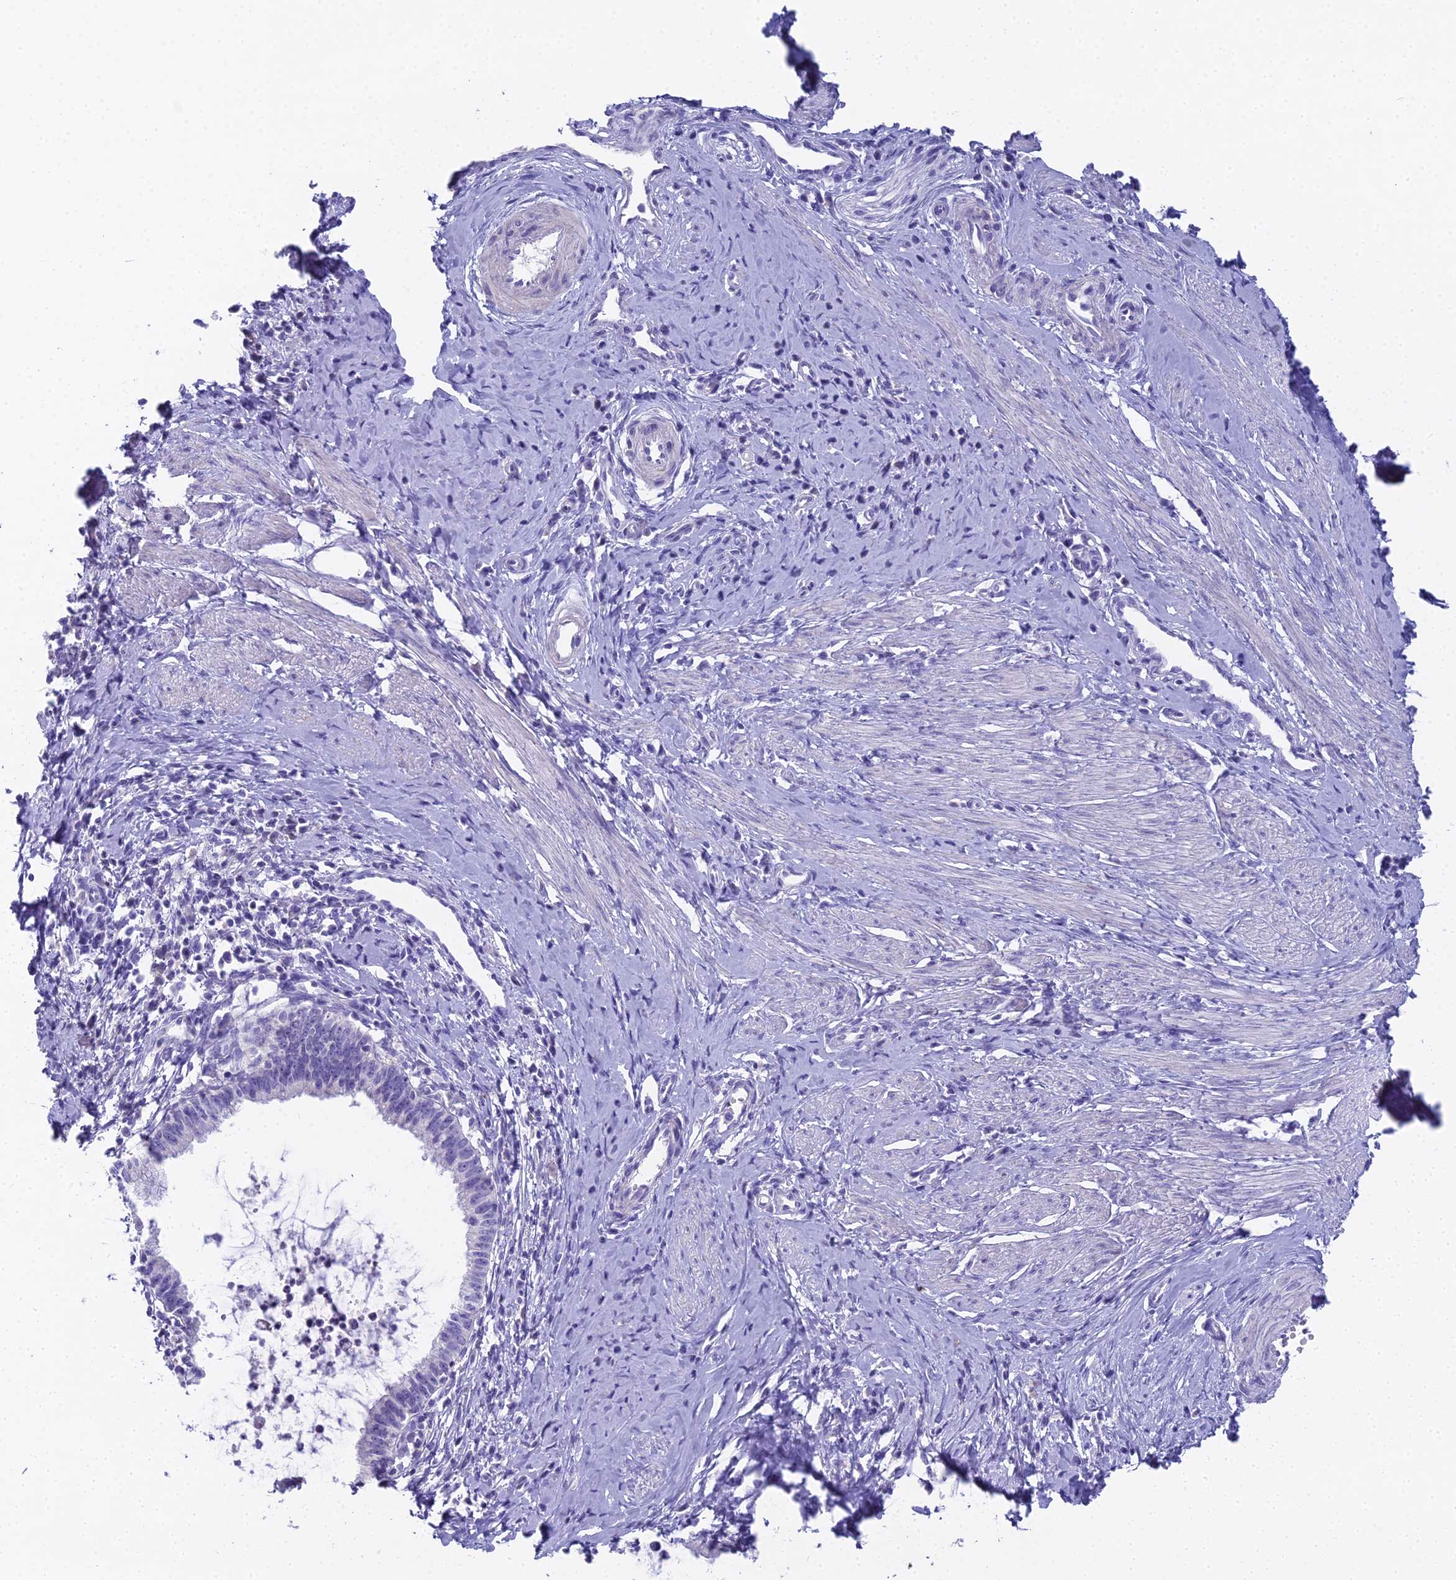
{"staining": {"intensity": "negative", "quantity": "none", "location": "none"}, "tissue": "cervical cancer", "cell_type": "Tumor cells", "image_type": "cancer", "snomed": [{"axis": "morphology", "description": "Adenocarcinoma, NOS"}, {"axis": "topography", "description": "Cervix"}], "caption": "This is an immunohistochemistry (IHC) micrograph of adenocarcinoma (cervical). There is no positivity in tumor cells.", "gene": "UNC80", "patient": {"sex": "female", "age": 36}}